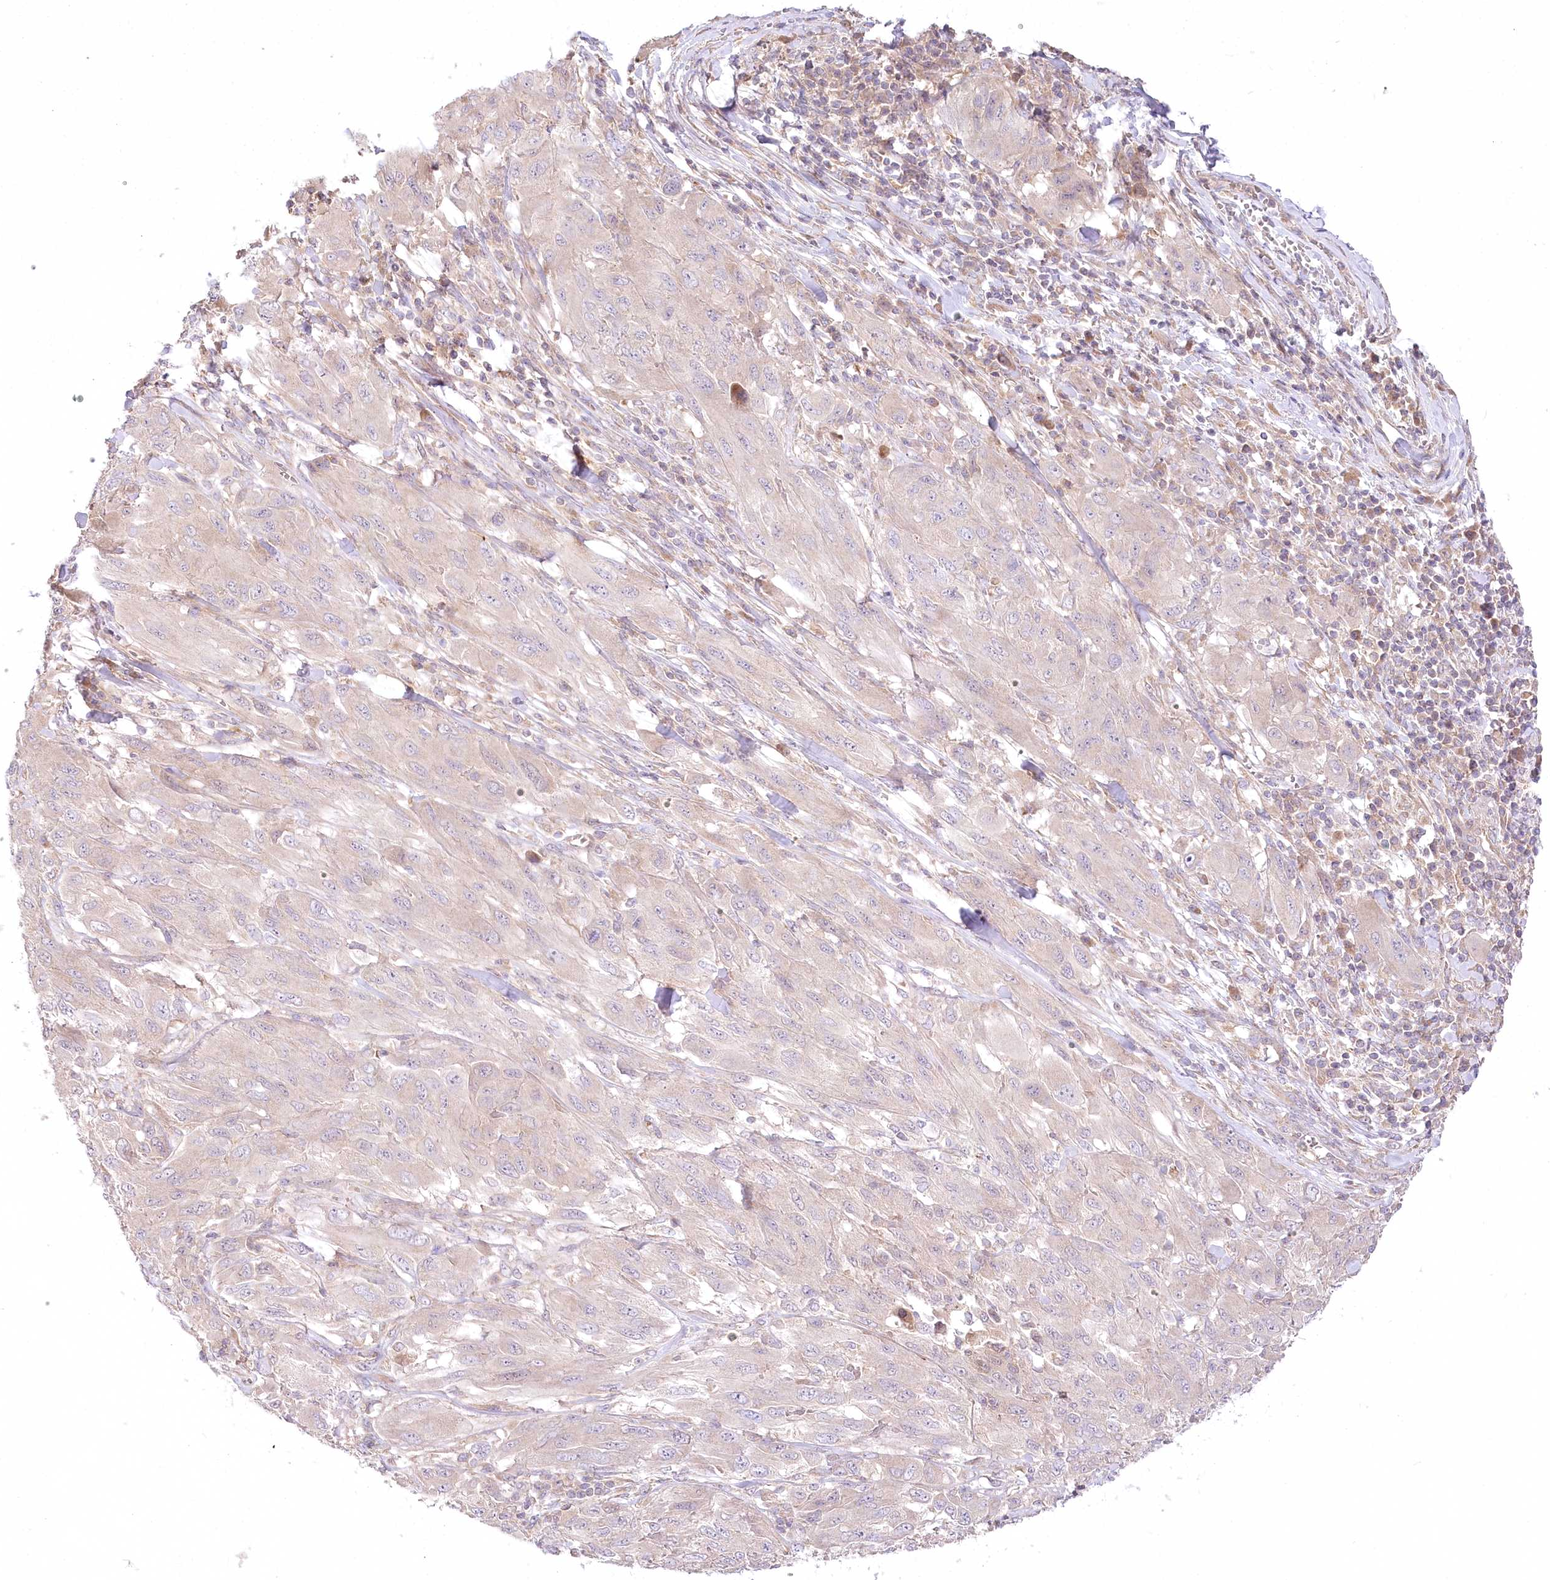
{"staining": {"intensity": "negative", "quantity": "none", "location": "none"}, "tissue": "melanoma", "cell_type": "Tumor cells", "image_type": "cancer", "snomed": [{"axis": "morphology", "description": "Malignant melanoma, NOS"}, {"axis": "topography", "description": "Skin"}], "caption": "Tumor cells show no significant protein staining in melanoma.", "gene": "PYROXD1", "patient": {"sex": "female", "age": 91}}